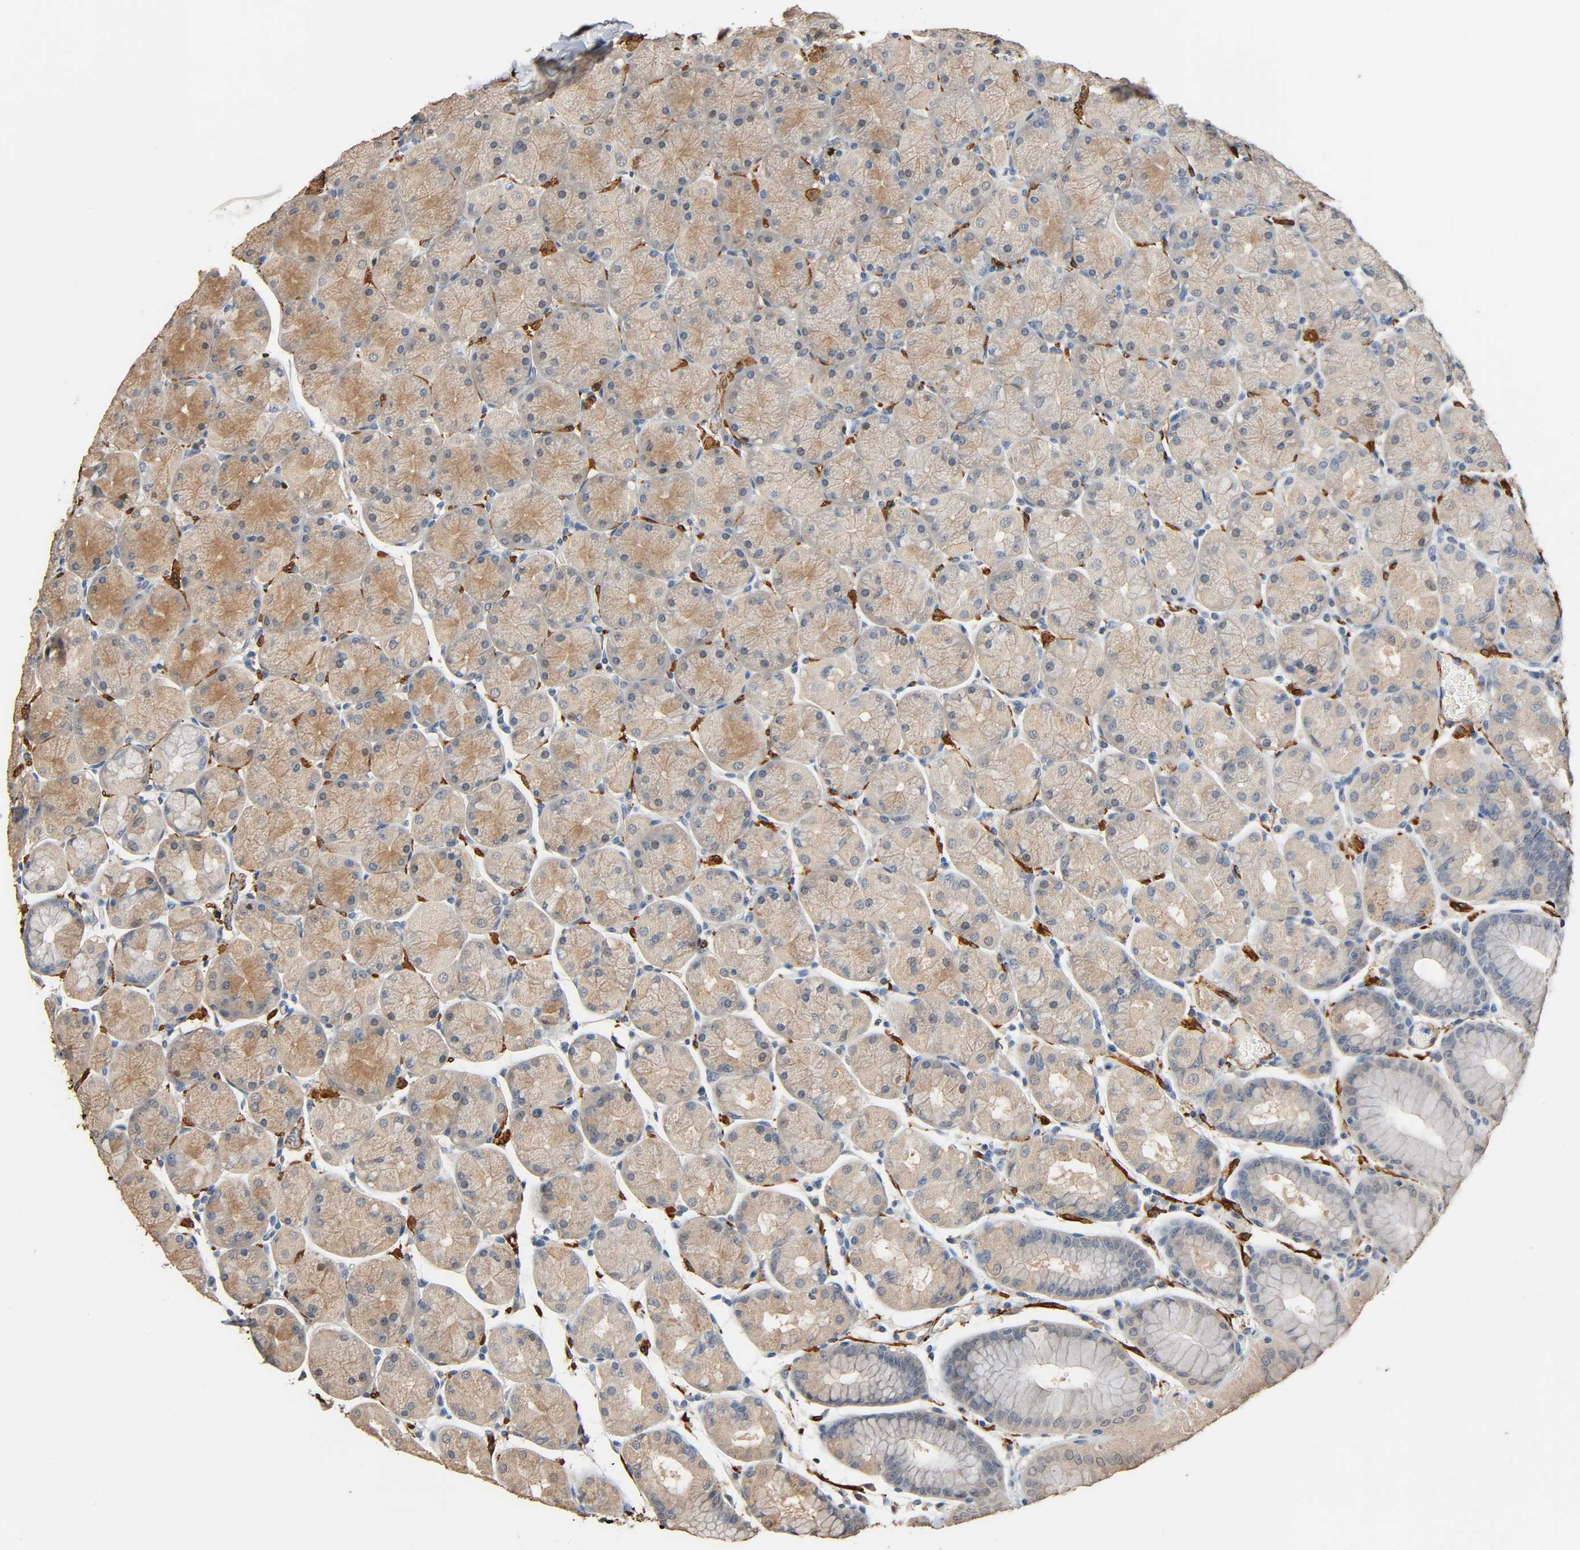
{"staining": {"intensity": "moderate", "quantity": ">75%", "location": "cytoplasmic/membranous"}, "tissue": "stomach", "cell_type": "Glandular cells", "image_type": "normal", "snomed": [{"axis": "morphology", "description": "Normal tissue, NOS"}, {"axis": "topography", "description": "Stomach, upper"}, {"axis": "topography", "description": "Stomach"}], "caption": "IHC staining of normal stomach, which exhibits medium levels of moderate cytoplasmic/membranous positivity in about >75% of glandular cells indicating moderate cytoplasmic/membranous protein expression. The staining was performed using DAB (3,3'-diaminobenzidine) (brown) for protein detection and nuclei were counterstained in hematoxylin (blue).", "gene": "GSTA1", "patient": {"sex": "male", "age": 76}}